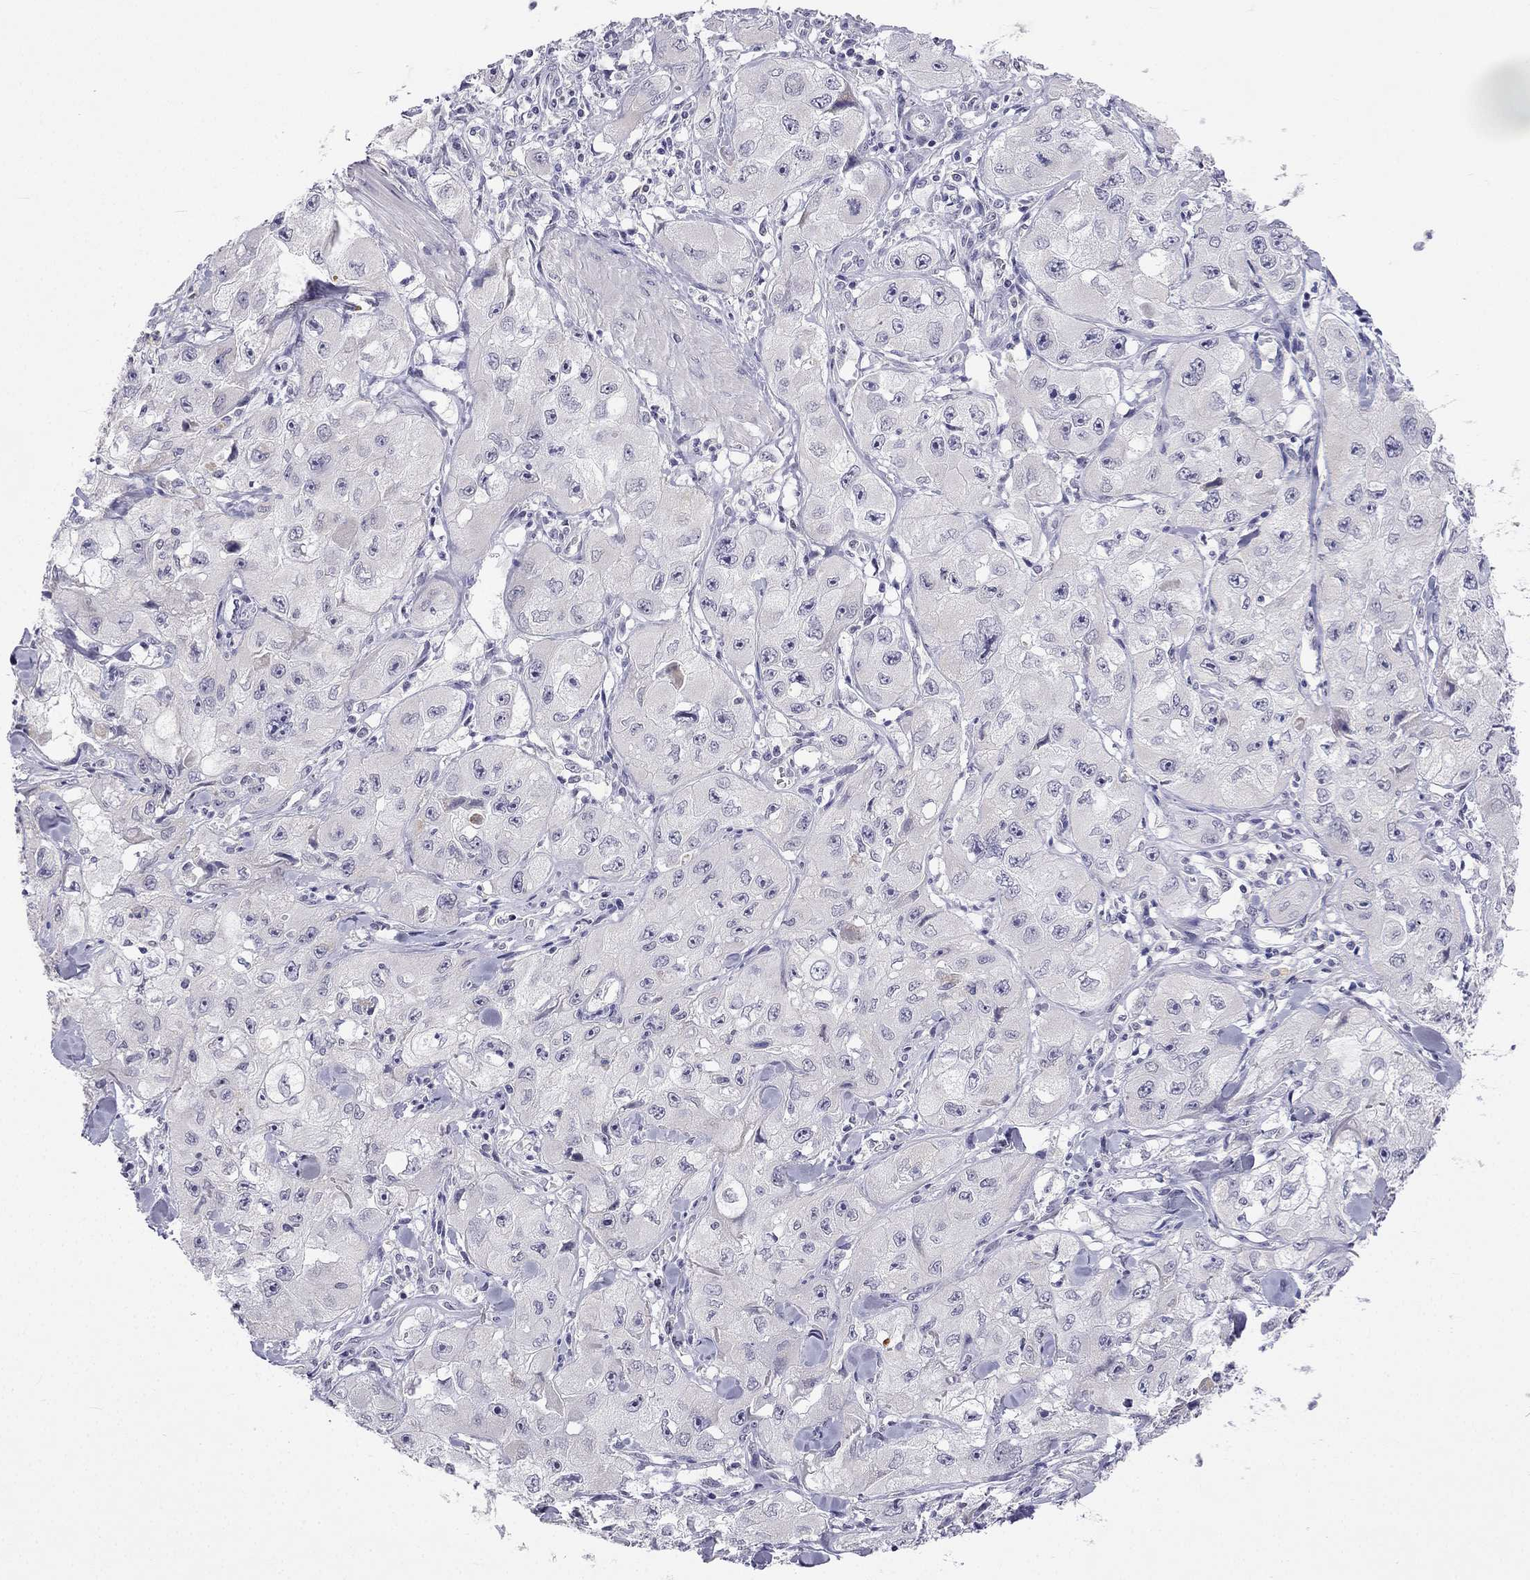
{"staining": {"intensity": "negative", "quantity": "none", "location": "none"}, "tissue": "skin cancer", "cell_type": "Tumor cells", "image_type": "cancer", "snomed": [{"axis": "morphology", "description": "Squamous cell carcinoma, NOS"}, {"axis": "topography", "description": "Skin"}, {"axis": "topography", "description": "Subcutis"}], "caption": "Immunohistochemistry photomicrograph of skin cancer (squamous cell carcinoma) stained for a protein (brown), which shows no positivity in tumor cells. Brightfield microscopy of immunohistochemistry stained with DAB (brown) and hematoxylin (blue), captured at high magnification.", "gene": "C5orf49", "patient": {"sex": "male", "age": 73}}